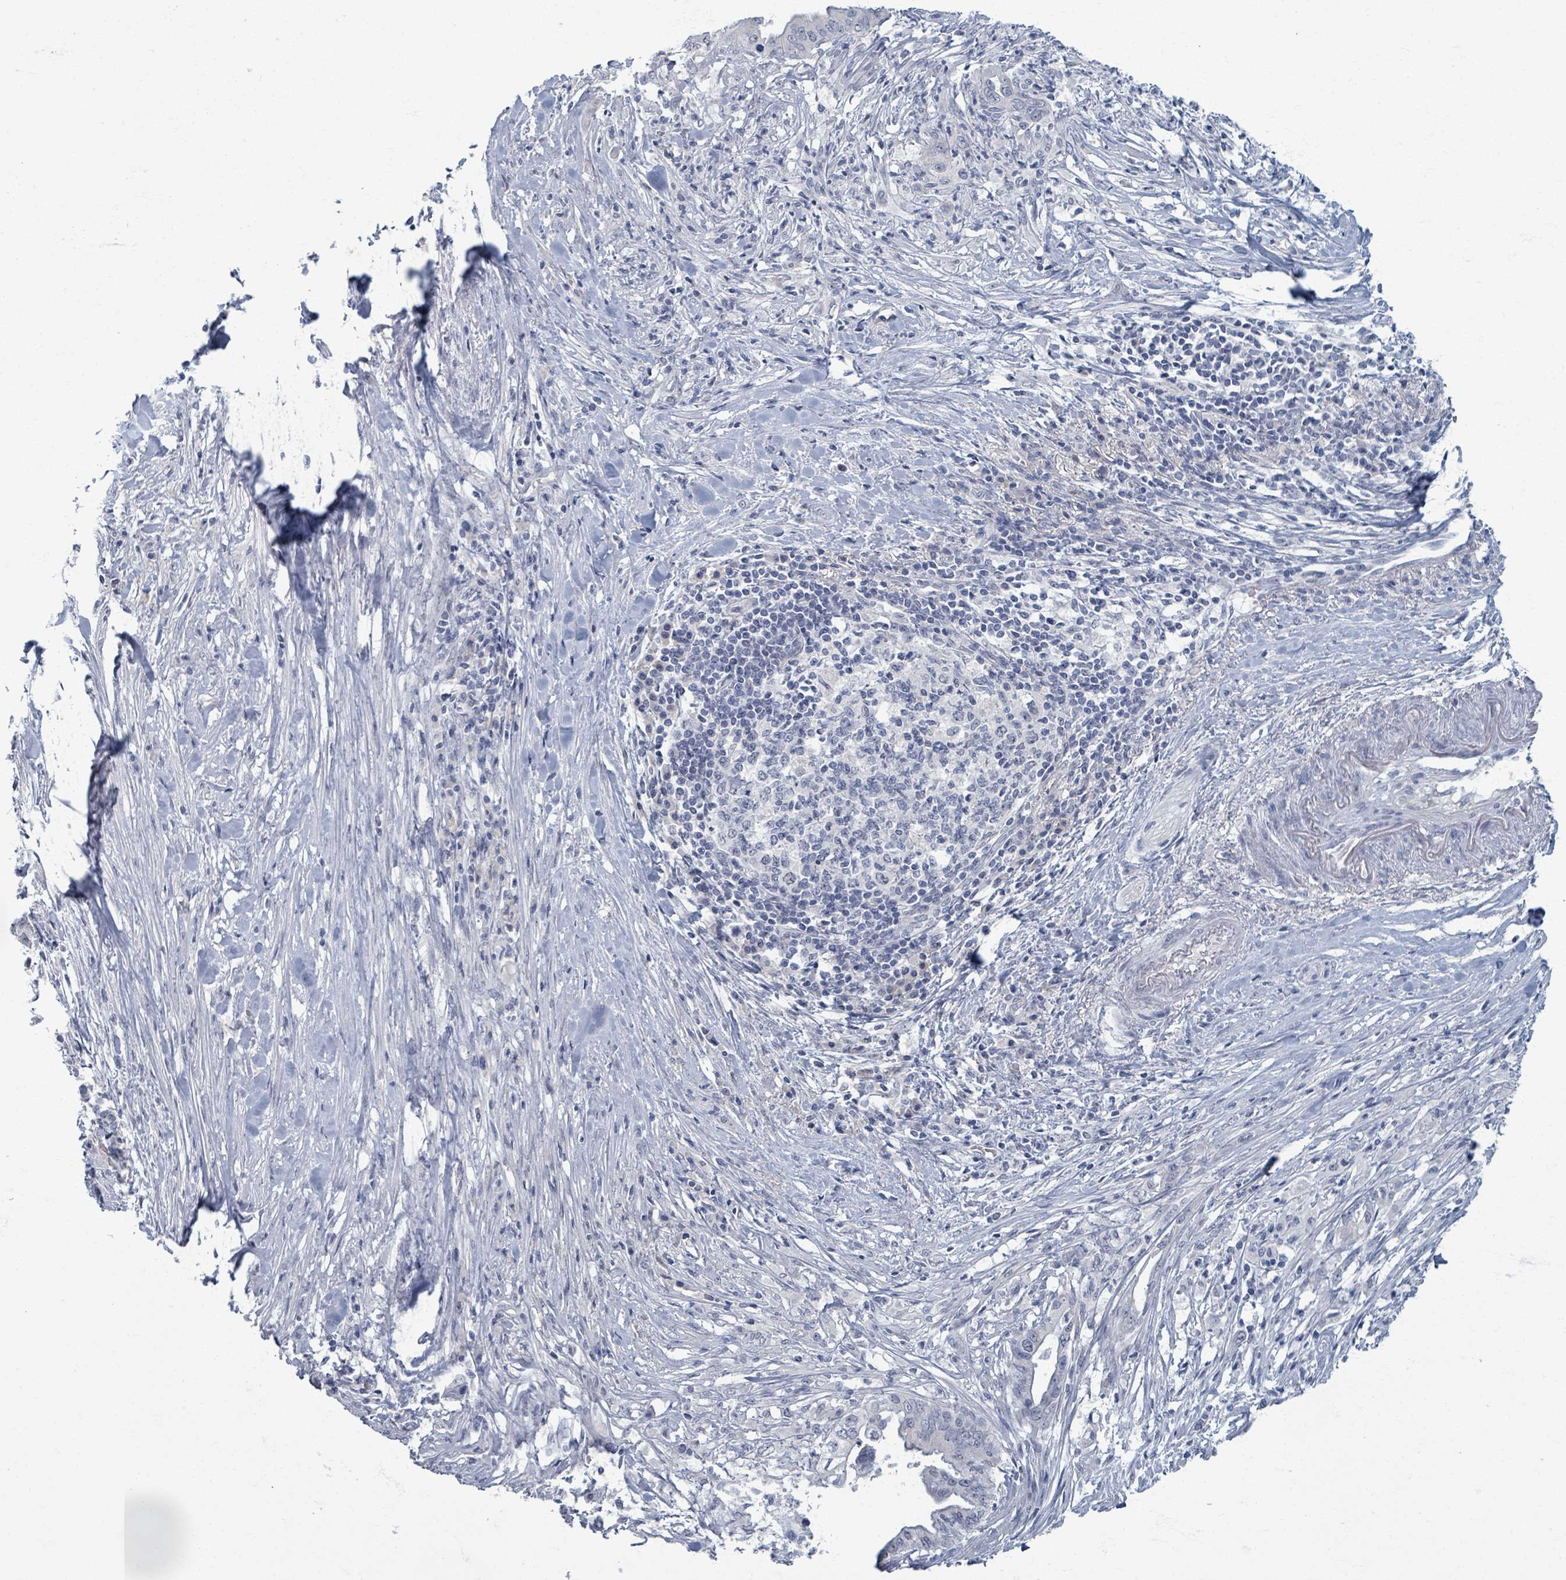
{"staining": {"intensity": "negative", "quantity": "none", "location": "none"}, "tissue": "pancreatic cancer", "cell_type": "Tumor cells", "image_type": "cancer", "snomed": [{"axis": "morphology", "description": "Adenocarcinoma, NOS"}, {"axis": "topography", "description": "Pancreas"}], "caption": "Tumor cells are negative for brown protein staining in pancreatic cancer.", "gene": "WNT11", "patient": {"sex": "male", "age": 58}}